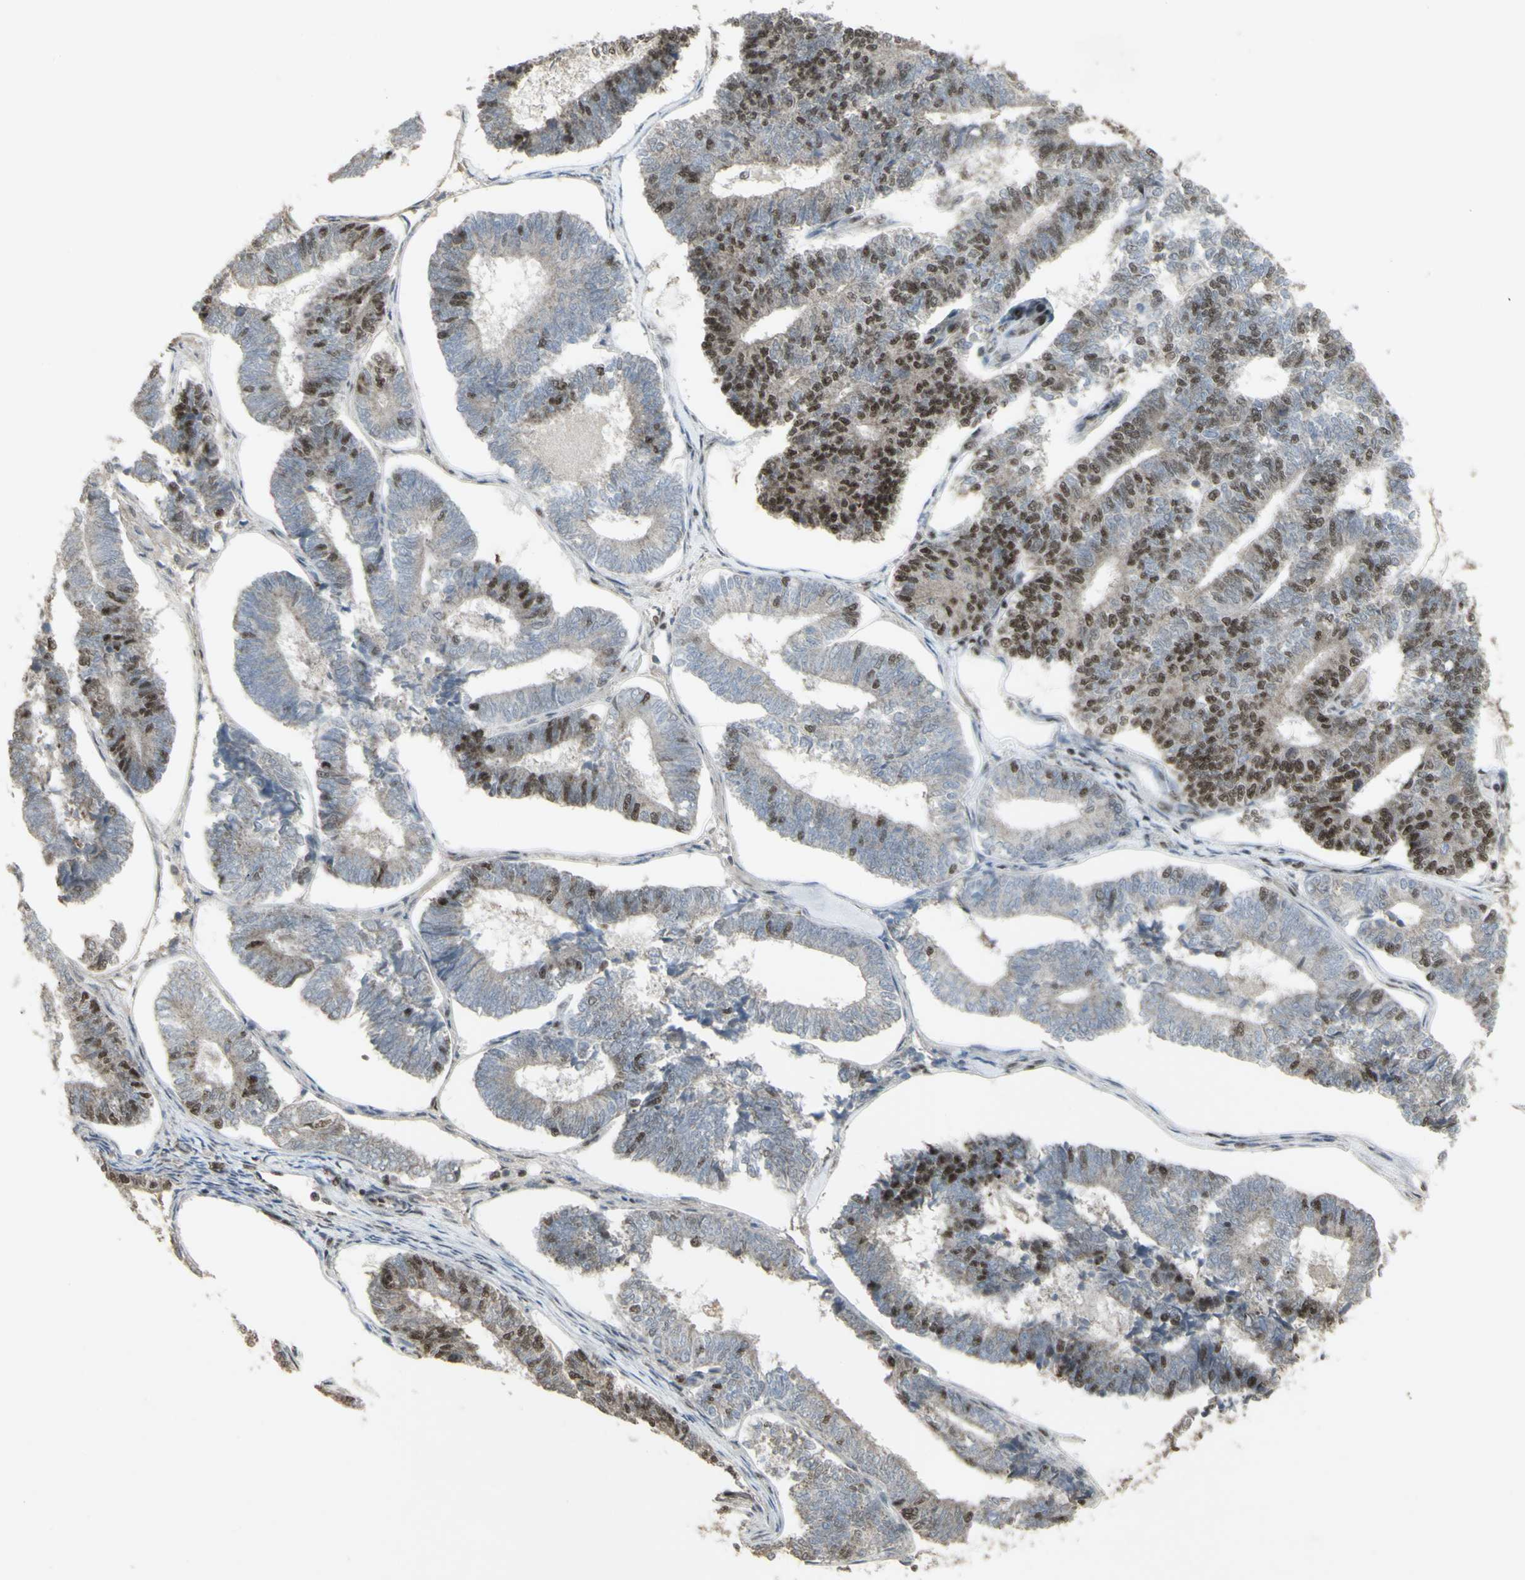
{"staining": {"intensity": "moderate", "quantity": "25%-75%", "location": "nuclear"}, "tissue": "endometrial cancer", "cell_type": "Tumor cells", "image_type": "cancer", "snomed": [{"axis": "morphology", "description": "Adenocarcinoma, NOS"}, {"axis": "topography", "description": "Endometrium"}], "caption": "Immunohistochemistry (IHC) (DAB) staining of human endometrial cancer reveals moderate nuclear protein expression in approximately 25%-75% of tumor cells.", "gene": "CCNT1", "patient": {"sex": "female", "age": 70}}